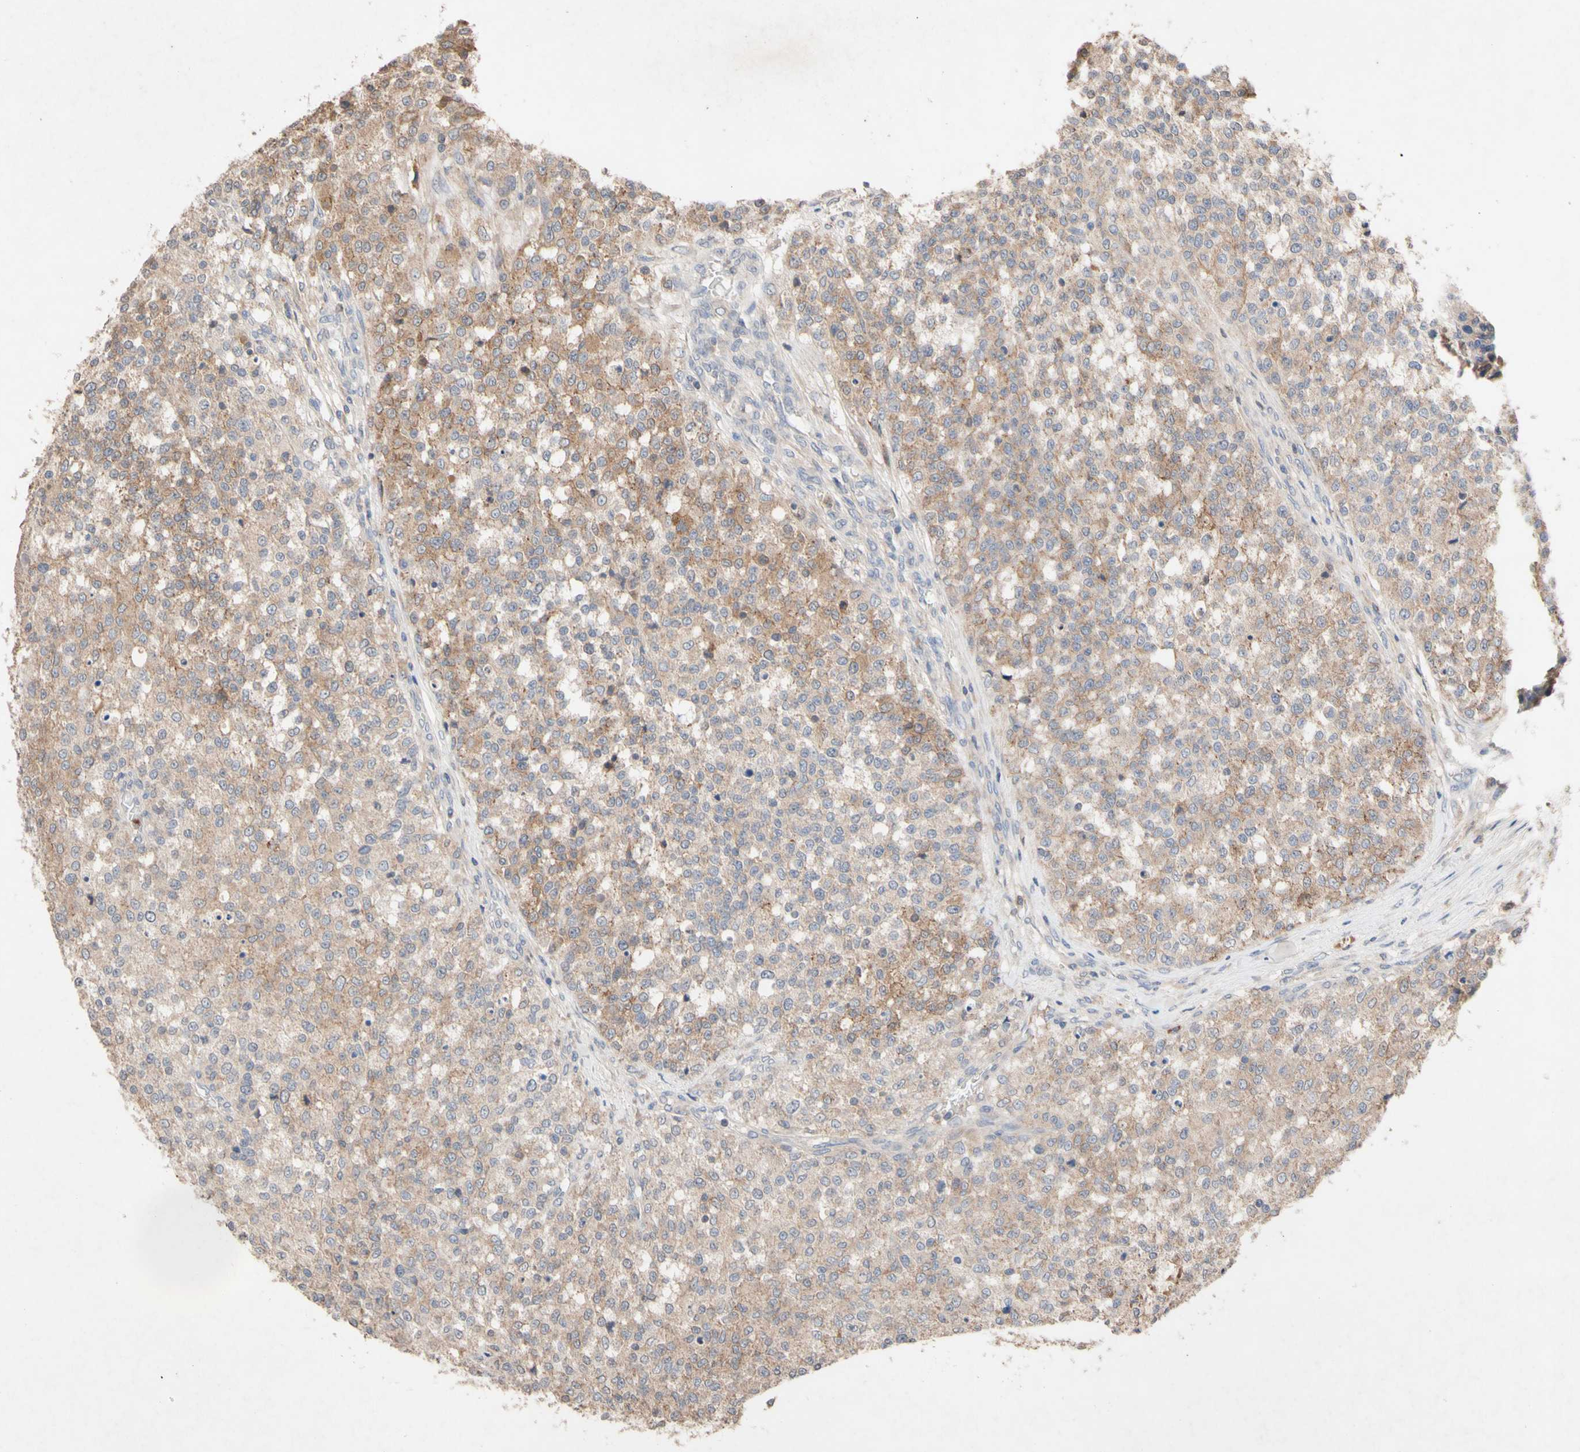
{"staining": {"intensity": "weak", "quantity": ">75%", "location": "cytoplasmic/membranous"}, "tissue": "testis cancer", "cell_type": "Tumor cells", "image_type": "cancer", "snomed": [{"axis": "morphology", "description": "Seminoma, NOS"}, {"axis": "topography", "description": "Testis"}], "caption": "Immunohistochemistry (DAB) staining of testis cancer exhibits weak cytoplasmic/membranous protein positivity in approximately >75% of tumor cells. The staining was performed using DAB to visualize the protein expression in brown, while the nuclei were stained in blue with hematoxylin (Magnification: 20x).", "gene": "NECTIN3", "patient": {"sex": "male", "age": 59}}